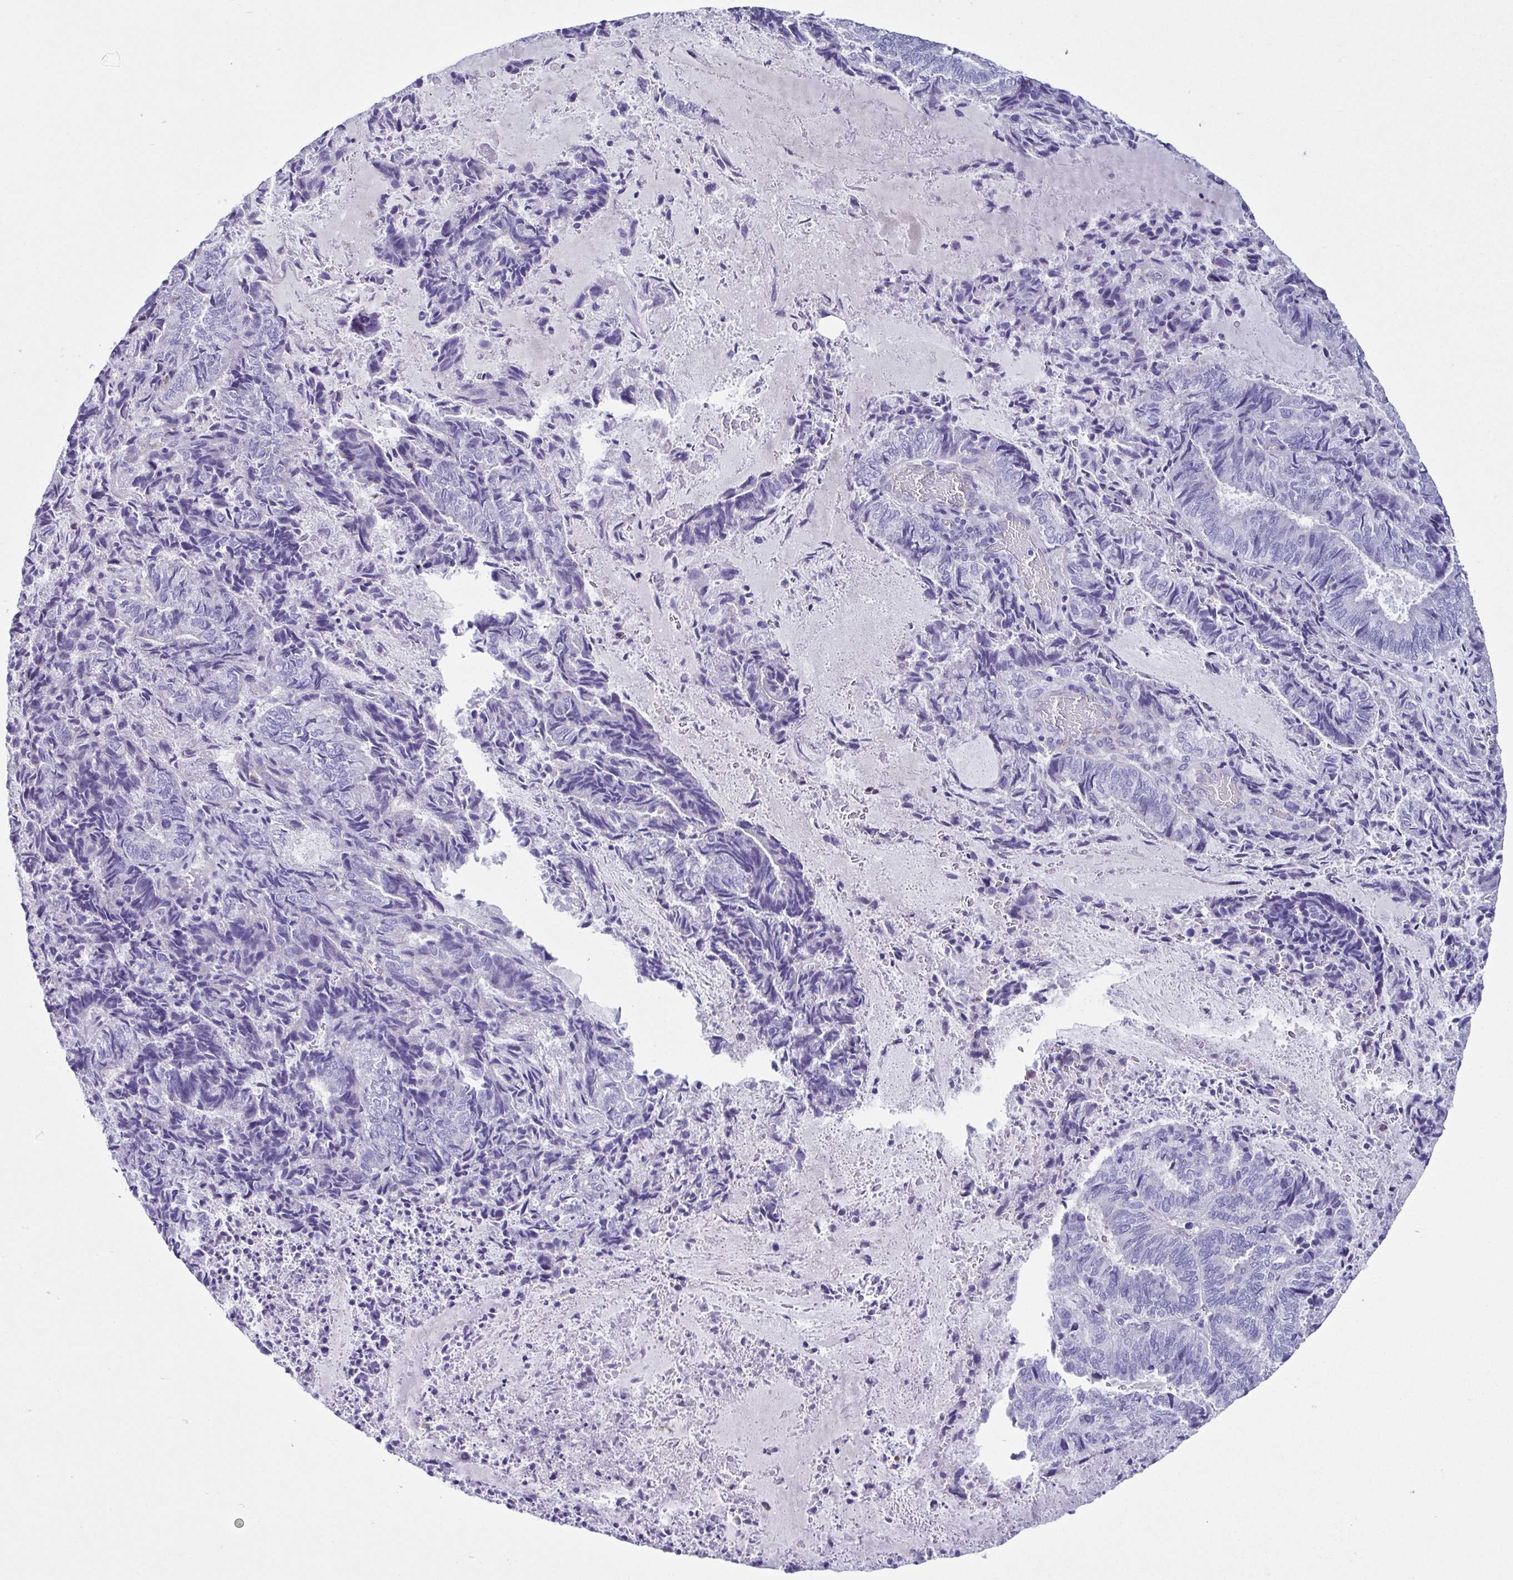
{"staining": {"intensity": "negative", "quantity": "none", "location": "none"}, "tissue": "endometrial cancer", "cell_type": "Tumor cells", "image_type": "cancer", "snomed": [{"axis": "morphology", "description": "Adenocarcinoma, NOS"}, {"axis": "topography", "description": "Endometrium"}], "caption": "Immunohistochemical staining of human endometrial cancer (adenocarcinoma) demonstrates no significant staining in tumor cells.", "gene": "CYP11B1", "patient": {"sex": "female", "age": 80}}